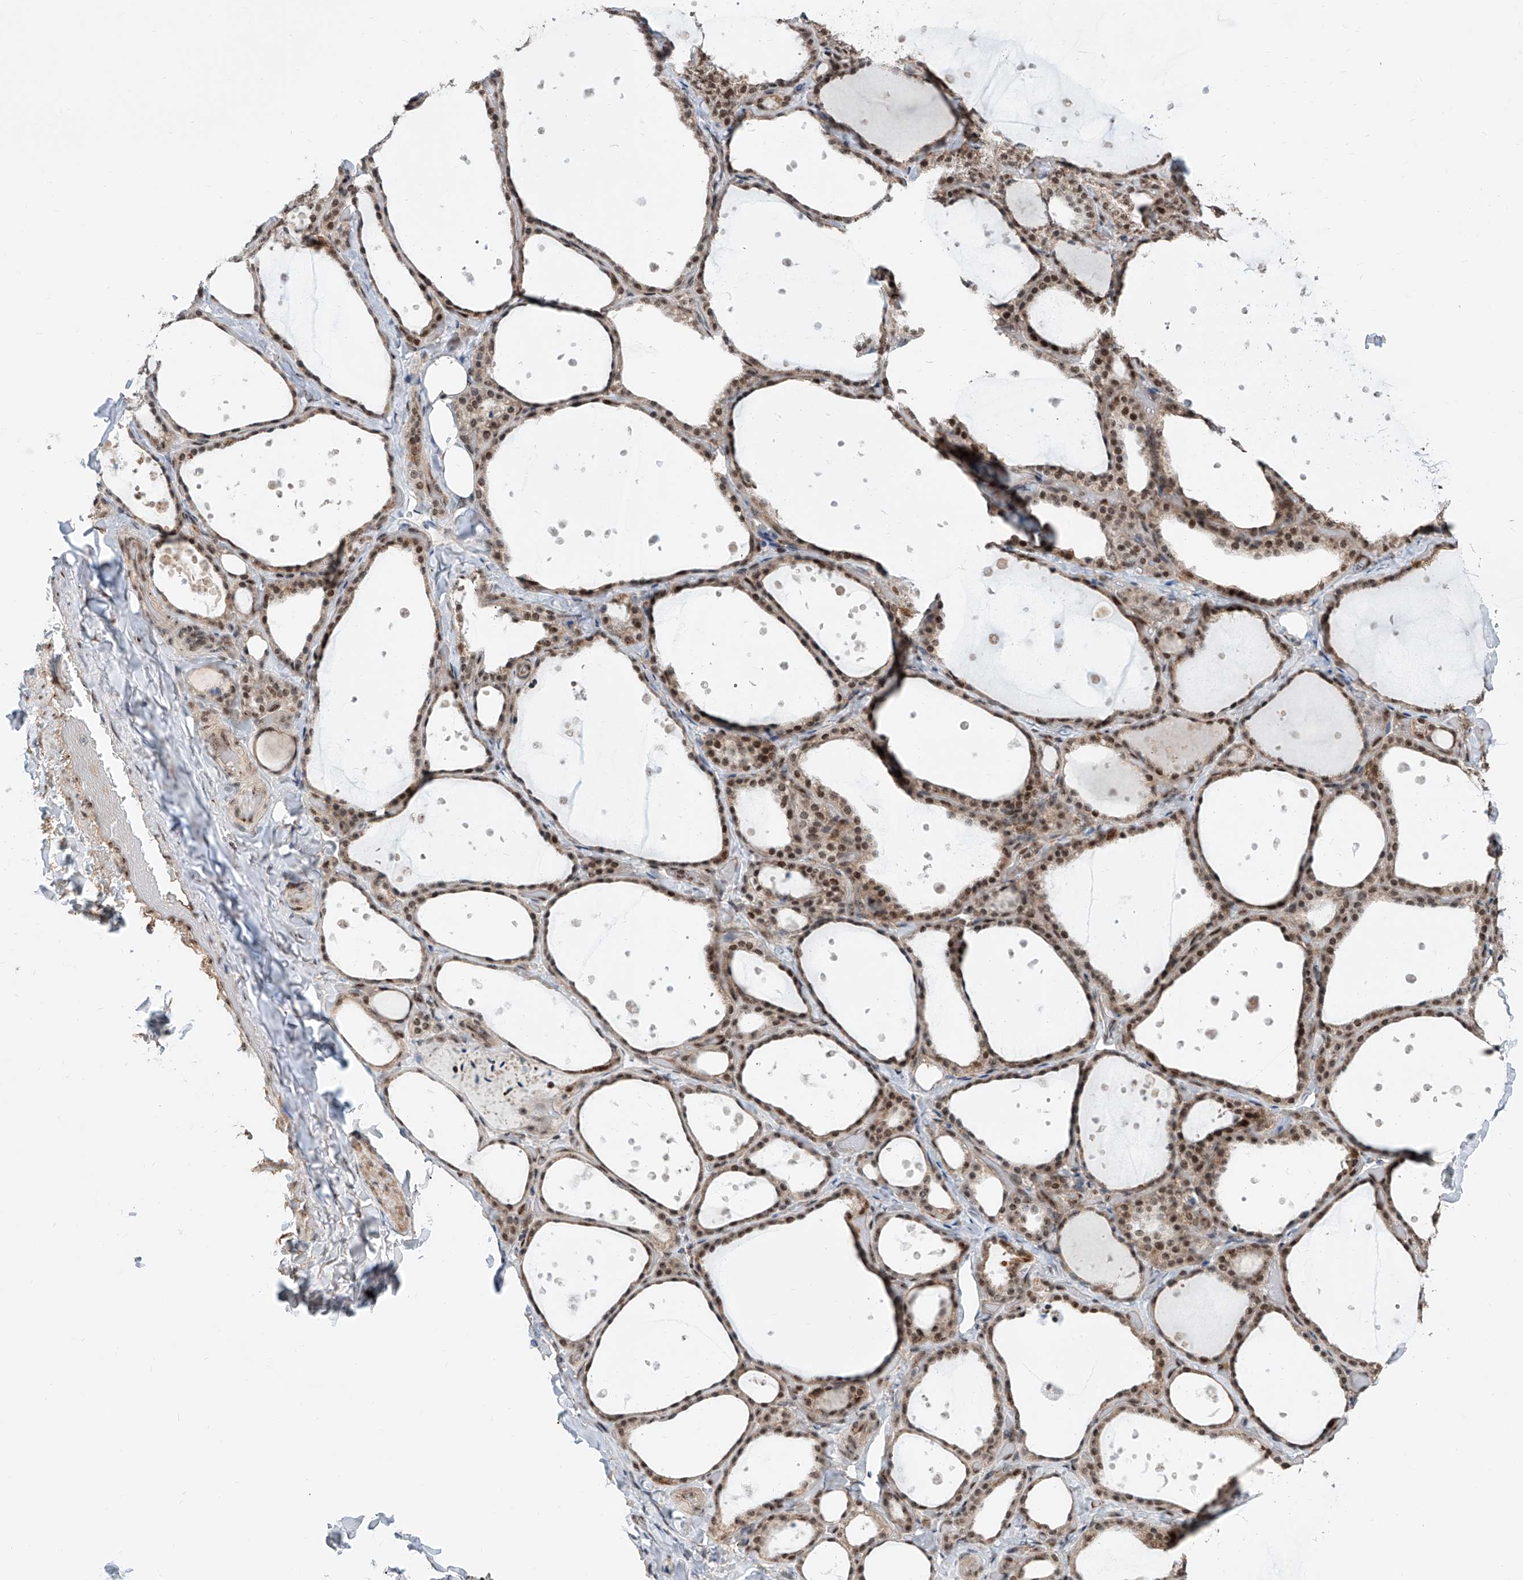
{"staining": {"intensity": "moderate", "quantity": ">75%", "location": "cytoplasmic/membranous,nuclear"}, "tissue": "thyroid gland", "cell_type": "Glandular cells", "image_type": "normal", "snomed": [{"axis": "morphology", "description": "Normal tissue, NOS"}, {"axis": "topography", "description": "Thyroid gland"}], "caption": "IHC (DAB (3,3'-diaminobenzidine)) staining of unremarkable thyroid gland reveals moderate cytoplasmic/membranous,nuclear protein staining in approximately >75% of glandular cells.", "gene": "SDE2", "patient": {"sex": "female", "age": 44}}